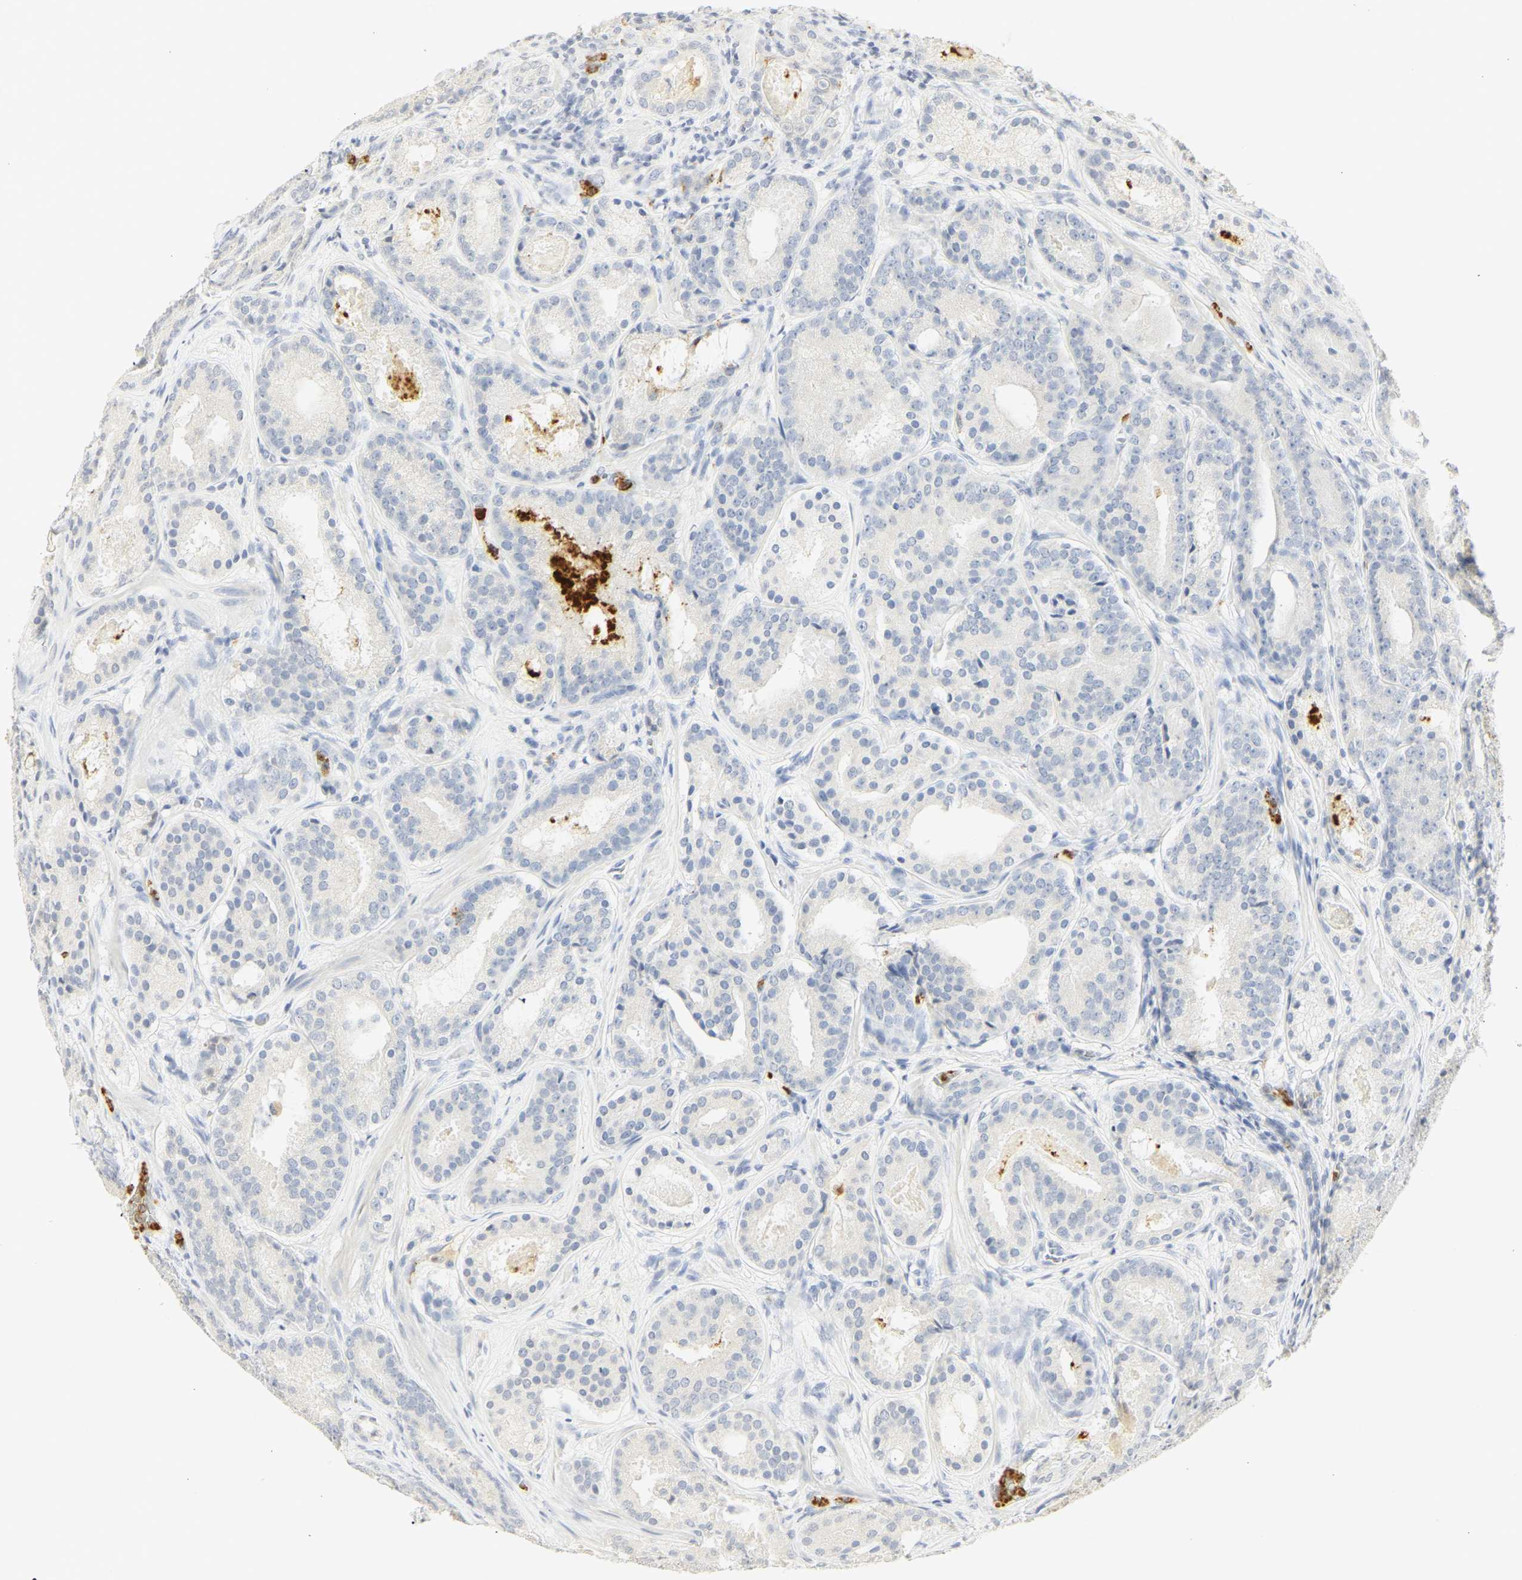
{"staining": {"intensity": "negative", "quantity": "none", "location": "none"}, "tissue": "prostate cancer", "cell_type": "Tumor cells", "image_type": "cancer", "snomed": [{"axis": "morphology", "description": "Adenocarcinoma, Low grade"}, {"axis": "topography", "description": "Prostate"}], "caption": "Tumor cells show no significant staining in low-grade adenocarcinoma (prostate).", "gene": "MPO", "patient": {"sex": "male", "age": 69}}